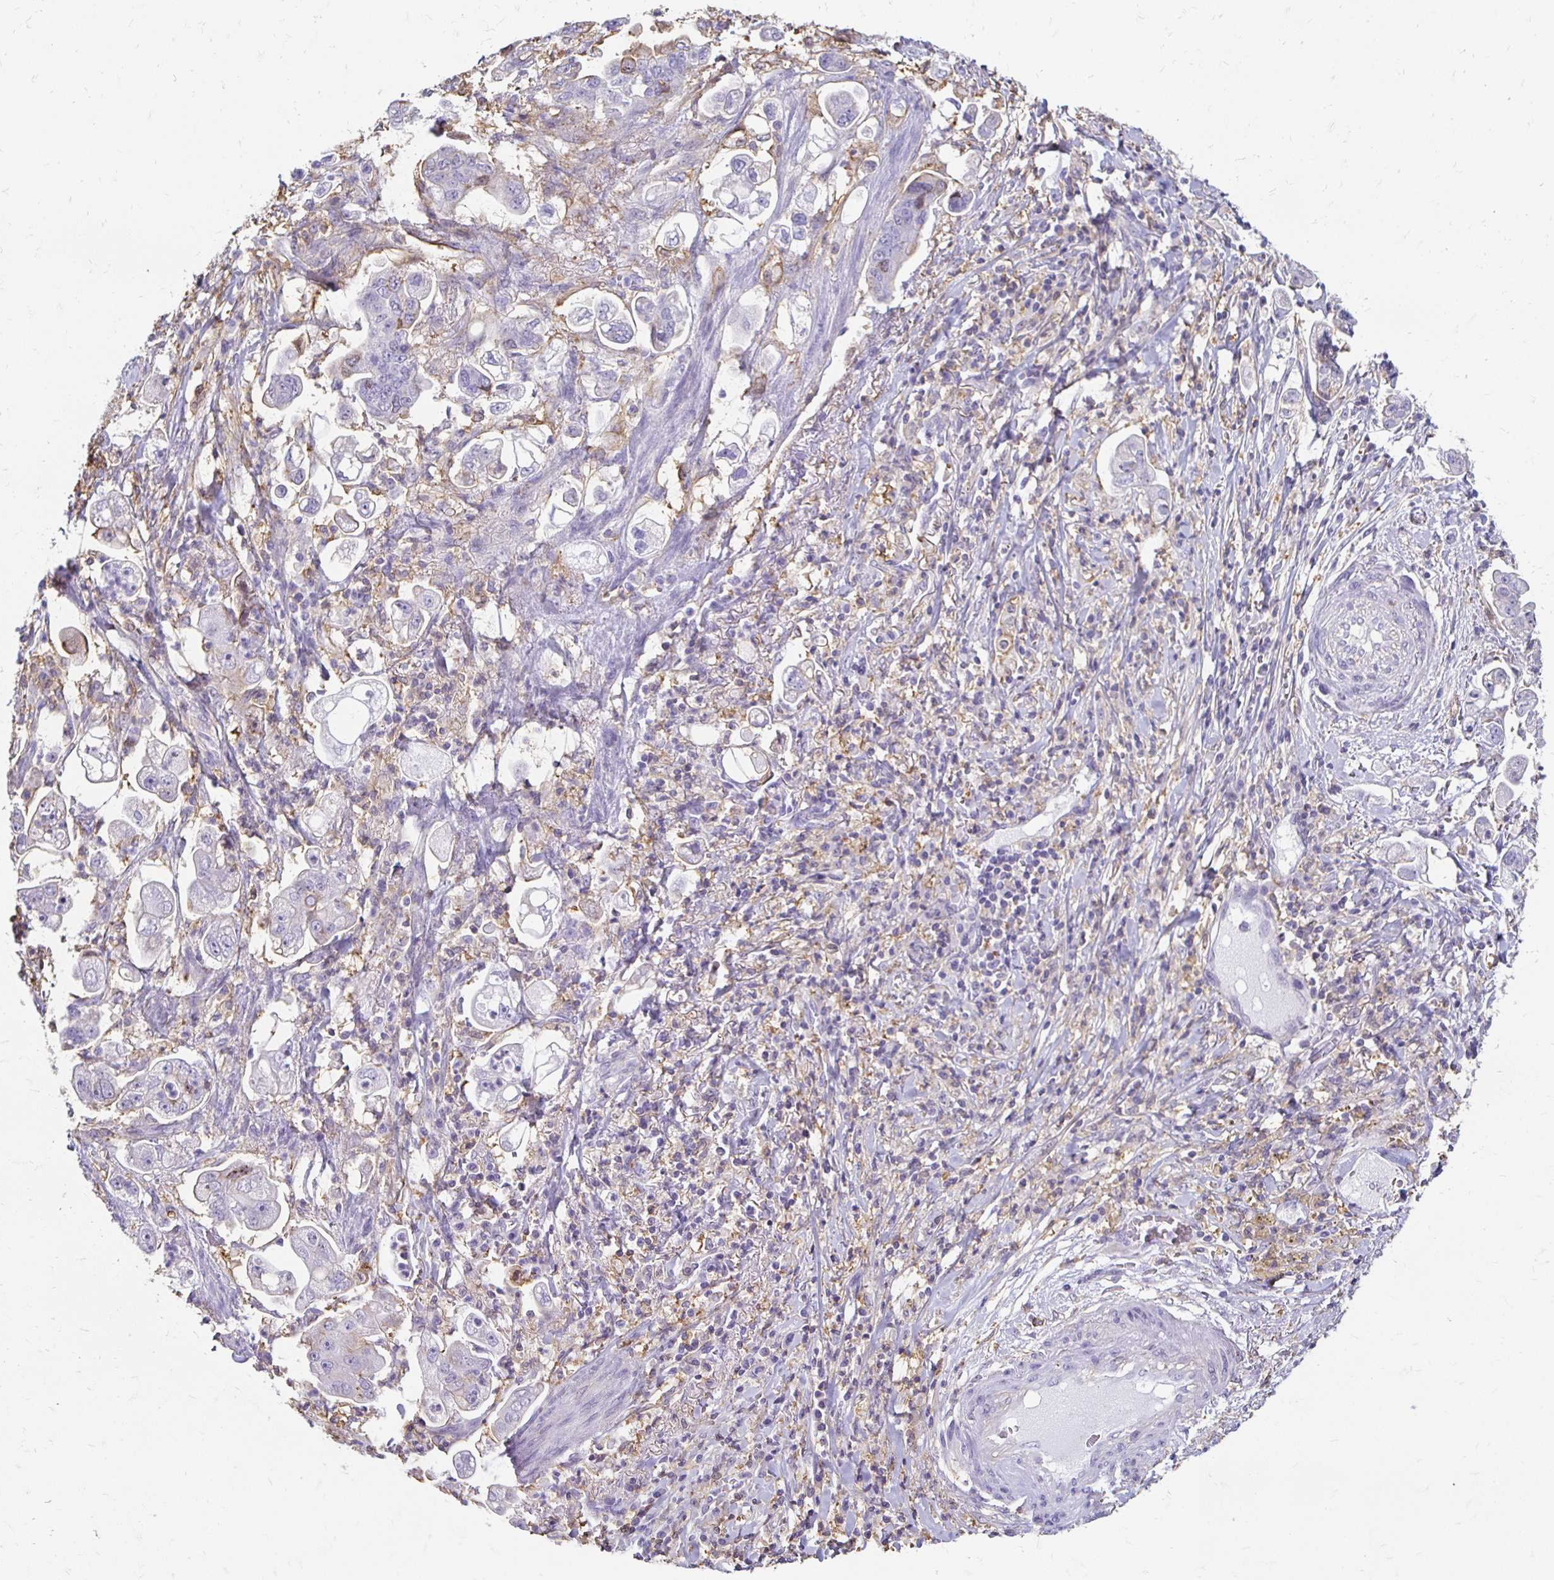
{"staining": {"intensity": "negative", "quantity": "none", "location": "none"}, "tissue": "stomach cancer", "cell_type": "Tumor cells", "image_type": "cancer", "snomed": [{"axis": "morphology", "description": "Adenocarcinoma, NOS"}, {"axis": "topography", "description": "Stomach"}], "caption": "Protein analysis of stomach adenocarcinoma demonstrates no significant expression in tumor cells.", "gene": "TAS1R3", "patient": {"sex": "male", "age": 62}}